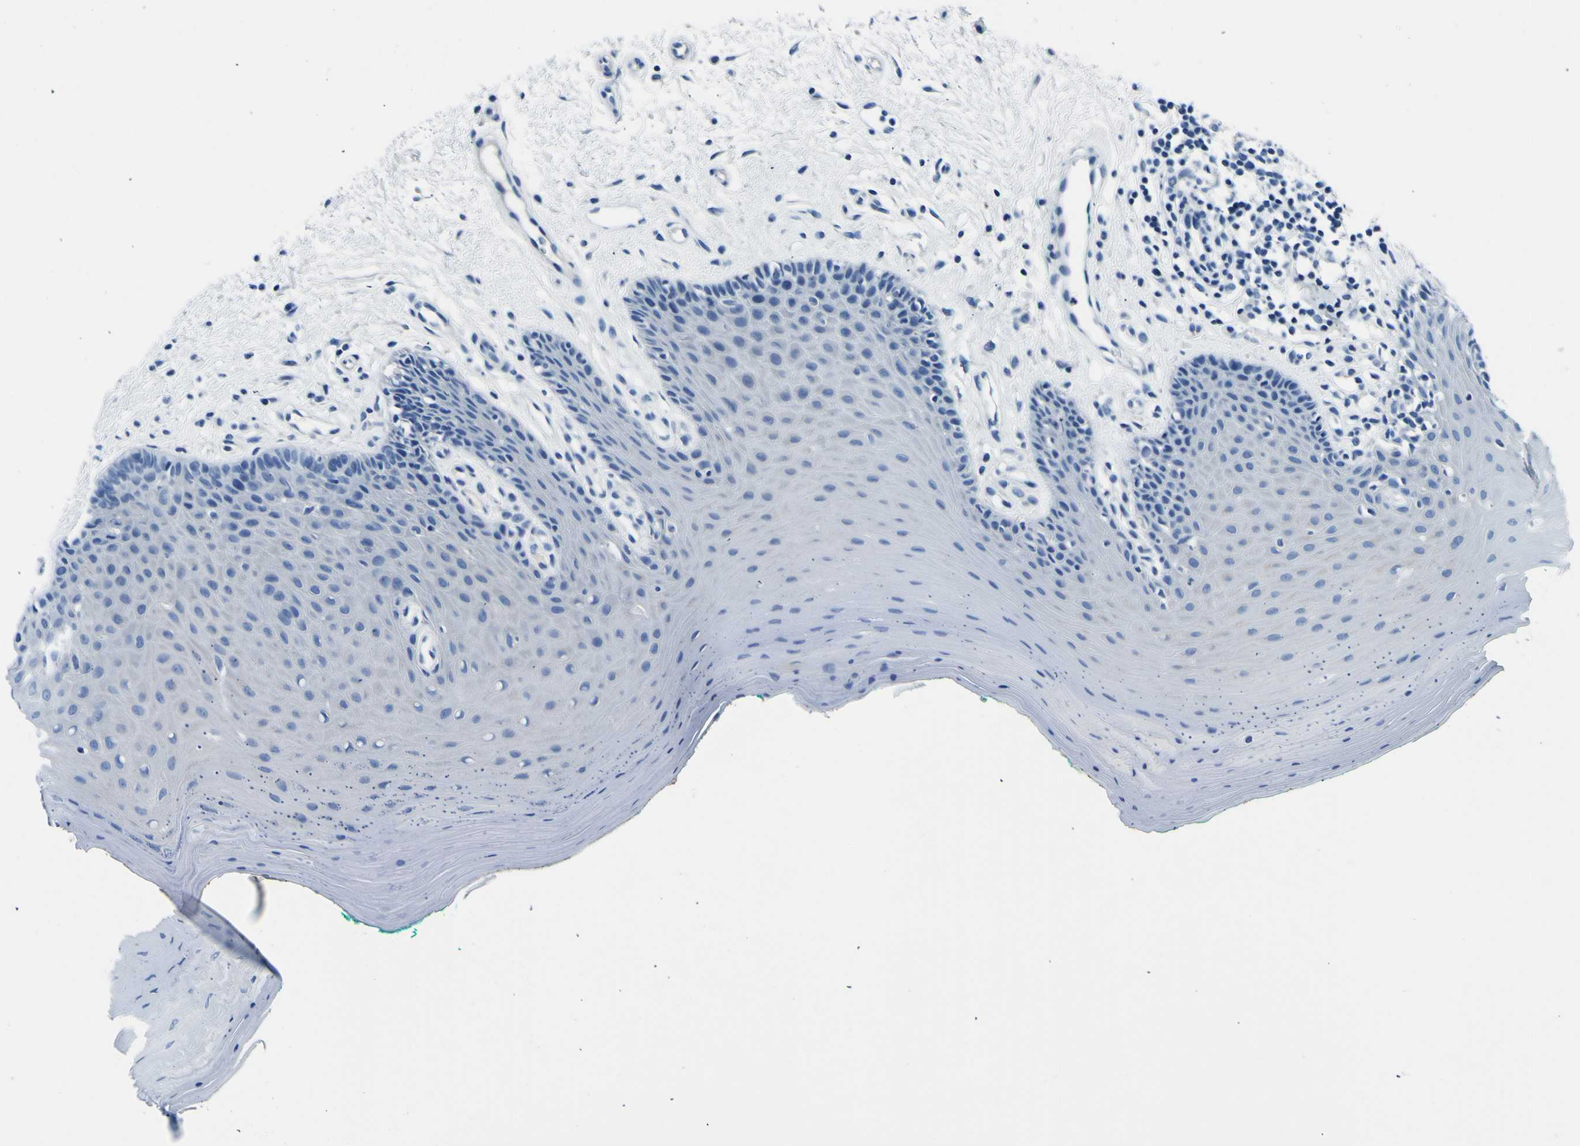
{"staining": {"intensity": "negative", "quantity": "none", "location": "none"}, "tissue": "oral mucosa", "cell_type": "Squamous epithelial cells", "image_type": "normal", "snomed": [{"axis": "morphology", "description": "Normal tissue, NOS"}, {"axis": "topography", "description": "Skeletal muscle"}, {"axis": "topography", "description": "Oral tissue"}], "caption": "This image is of unremarkable oral mucosa stained with IHC to label a protein in brown with the nuclei are counter-stained blue. There is no staining in squamous epithelial cells. (DAB (3,3'-diaminobenzidine) immunohistochemistry (IHC) visualized using brightfield microscopy, high magnification).", "gene": "ADGRA2", "patient": {"sex": "male", "age": 58}}